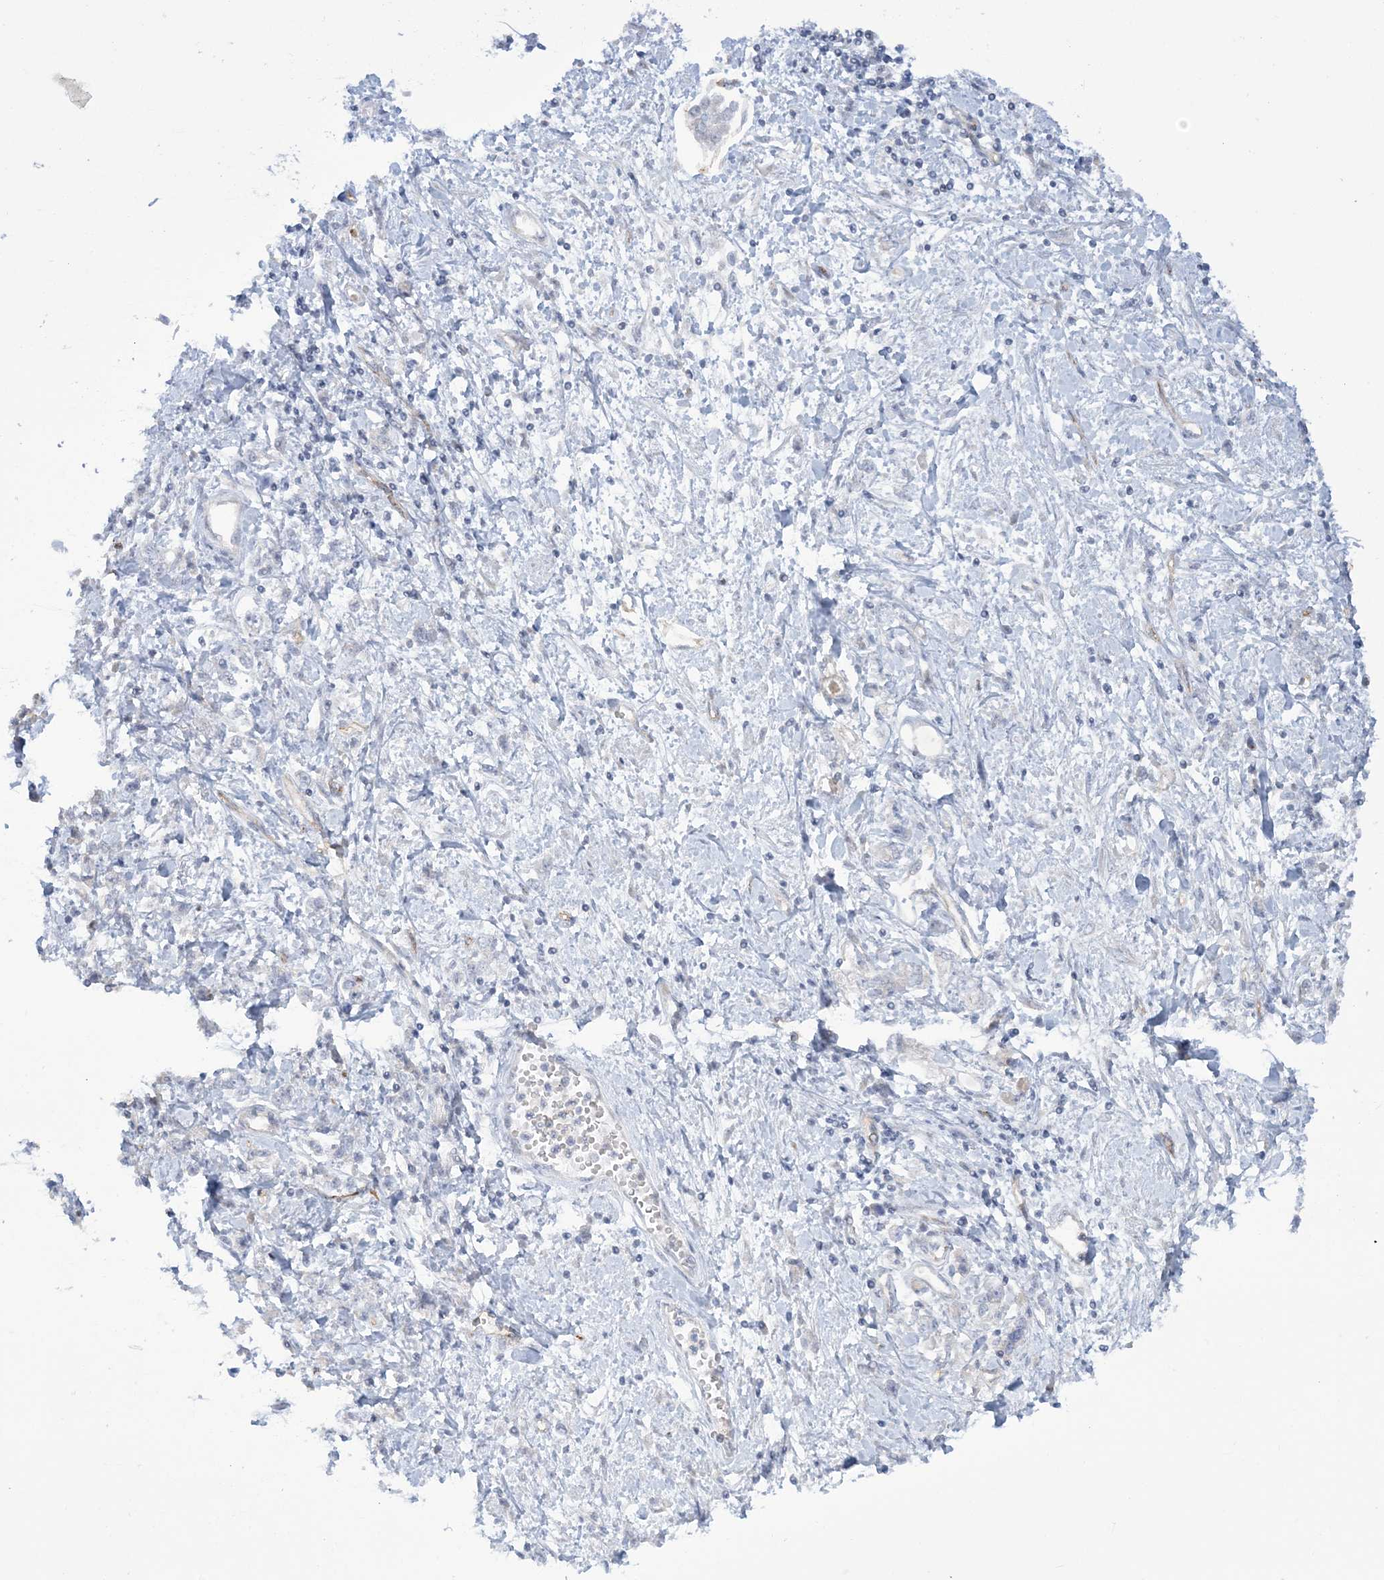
{"staining": {"intensity": "negative", "quantity": "none", "location": "none"}, "tissue": "stomach cancer", "cell_type": "Tumor cells", "image_type": "cancer", "snomed": [{"axis": "morphology", "description": "Adenocarcinoma, NOS"}, {"axis": "topography", "description": "Stomach"}], "caption": "Immunohistochemistry (IHC) of human stomach cancer (adenocarcinoma) shows no expression in tumor cells. Brightfield microscopy of IHC stained with DAB (3,3'-diaminobenzidine) (brown) and hematoxylin (blue), captured at high magnification.", "gene": "FARSB", "patient": {"sex": "female", "age": 76}}